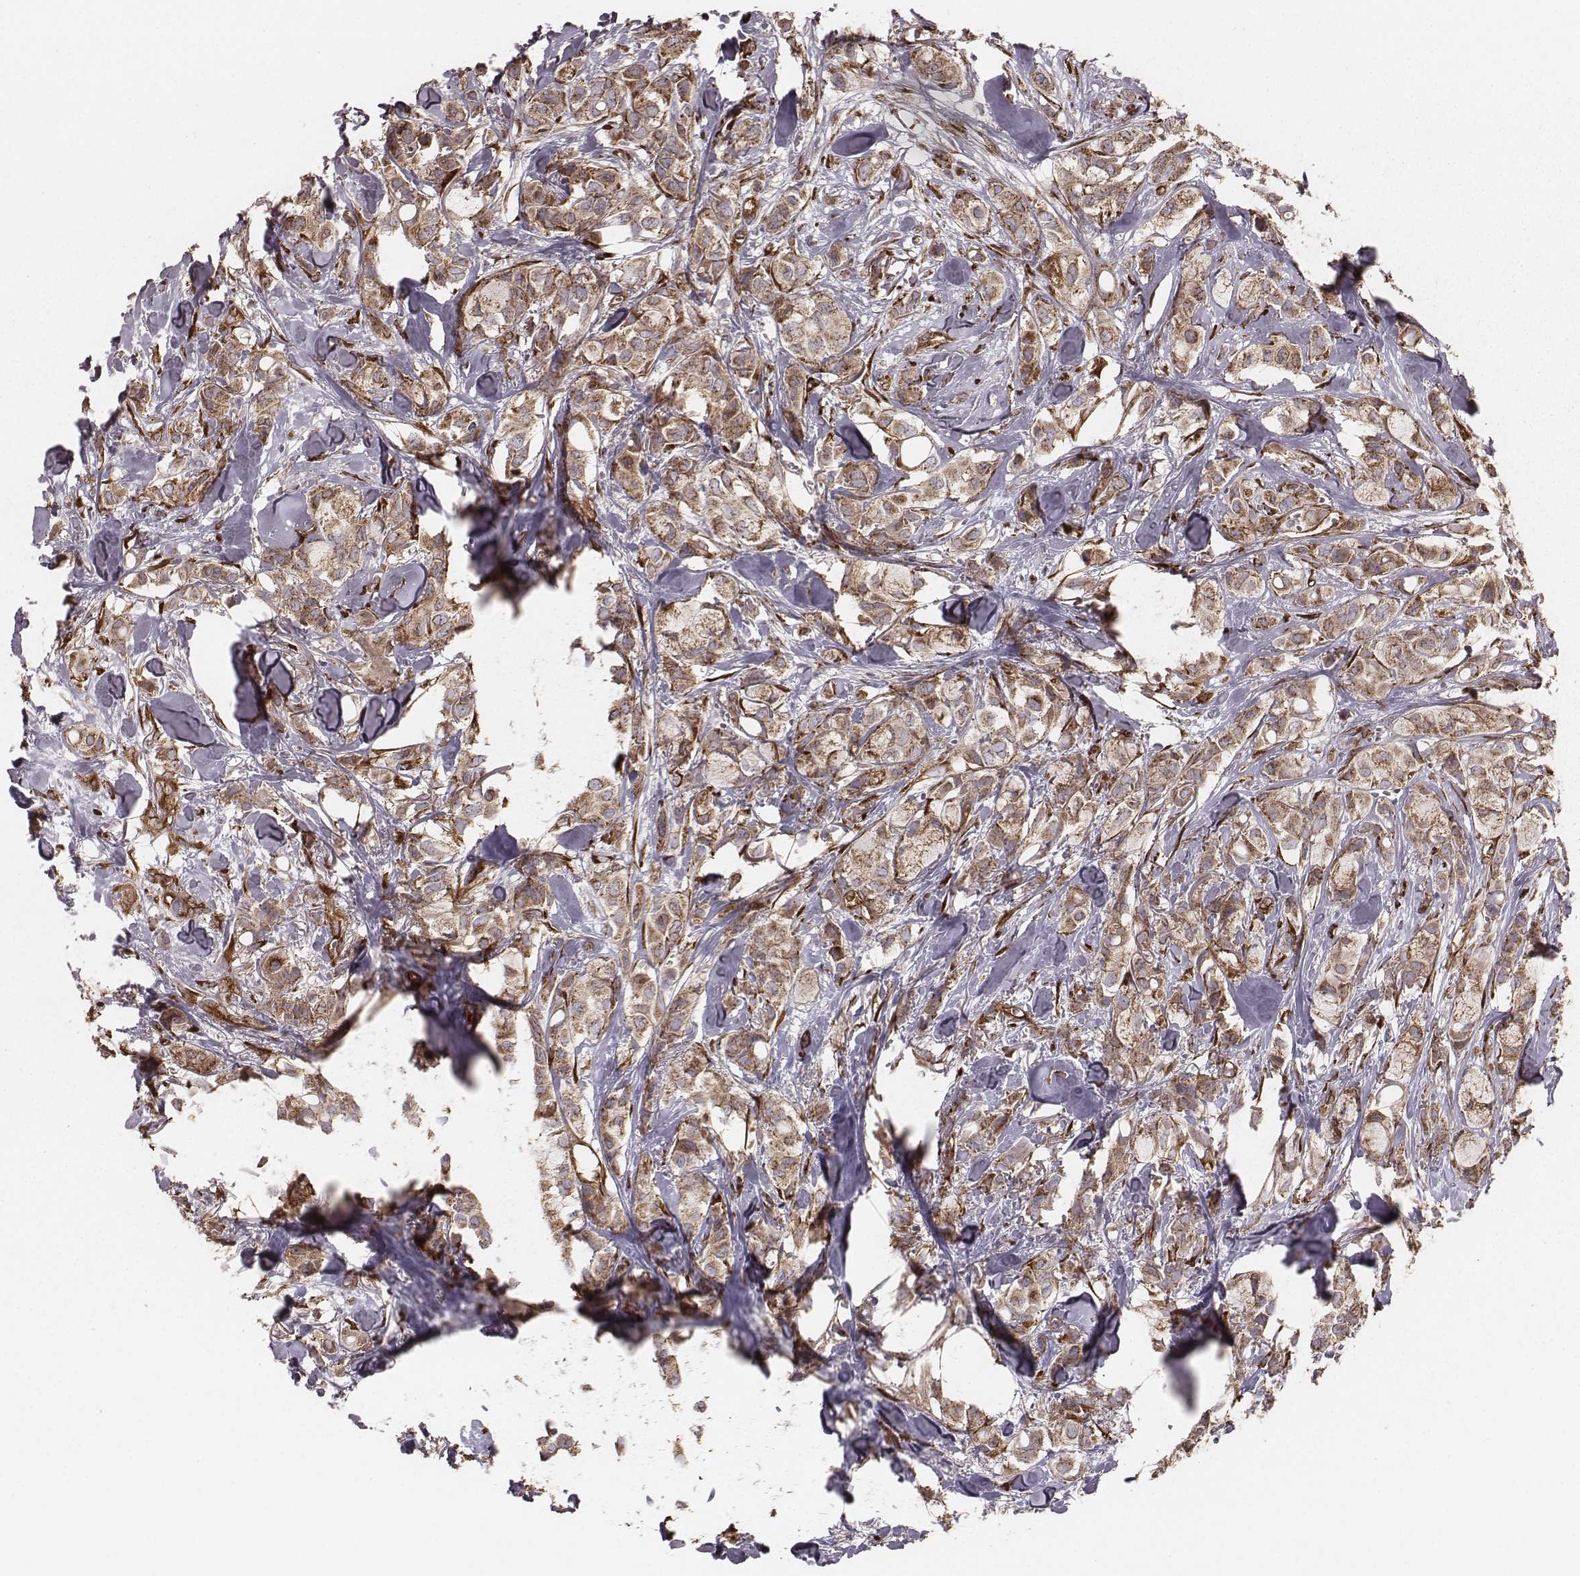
{"staining": {"intensity": "moderate", "quantity": ">75%", "location": "cytoplasmic/membranous"}, "tissue": "breast cancer", "cell_type": "Tumor cells", "image_type": "cancer", "snomed": [{"axis": "morphology", "description": "Duct carcinoma"}, {"axis": "topography", "description": "Breast"}], "caption": "Immunohistochemistry (IHC) staining of breast cancer (intraductal carcinoma), which reveals medium levels of moderate cytoplasmic/membranous expression in about >75% of tumor cells indicating moderate cytoplasmic/membranous protein expression. The staining was performed using DAB (brown) for protein detection and nuclei were counterstained in hematoxylin (blue).", "gene": "PALMD", "patient": {"sex": "female", "age": 85}}